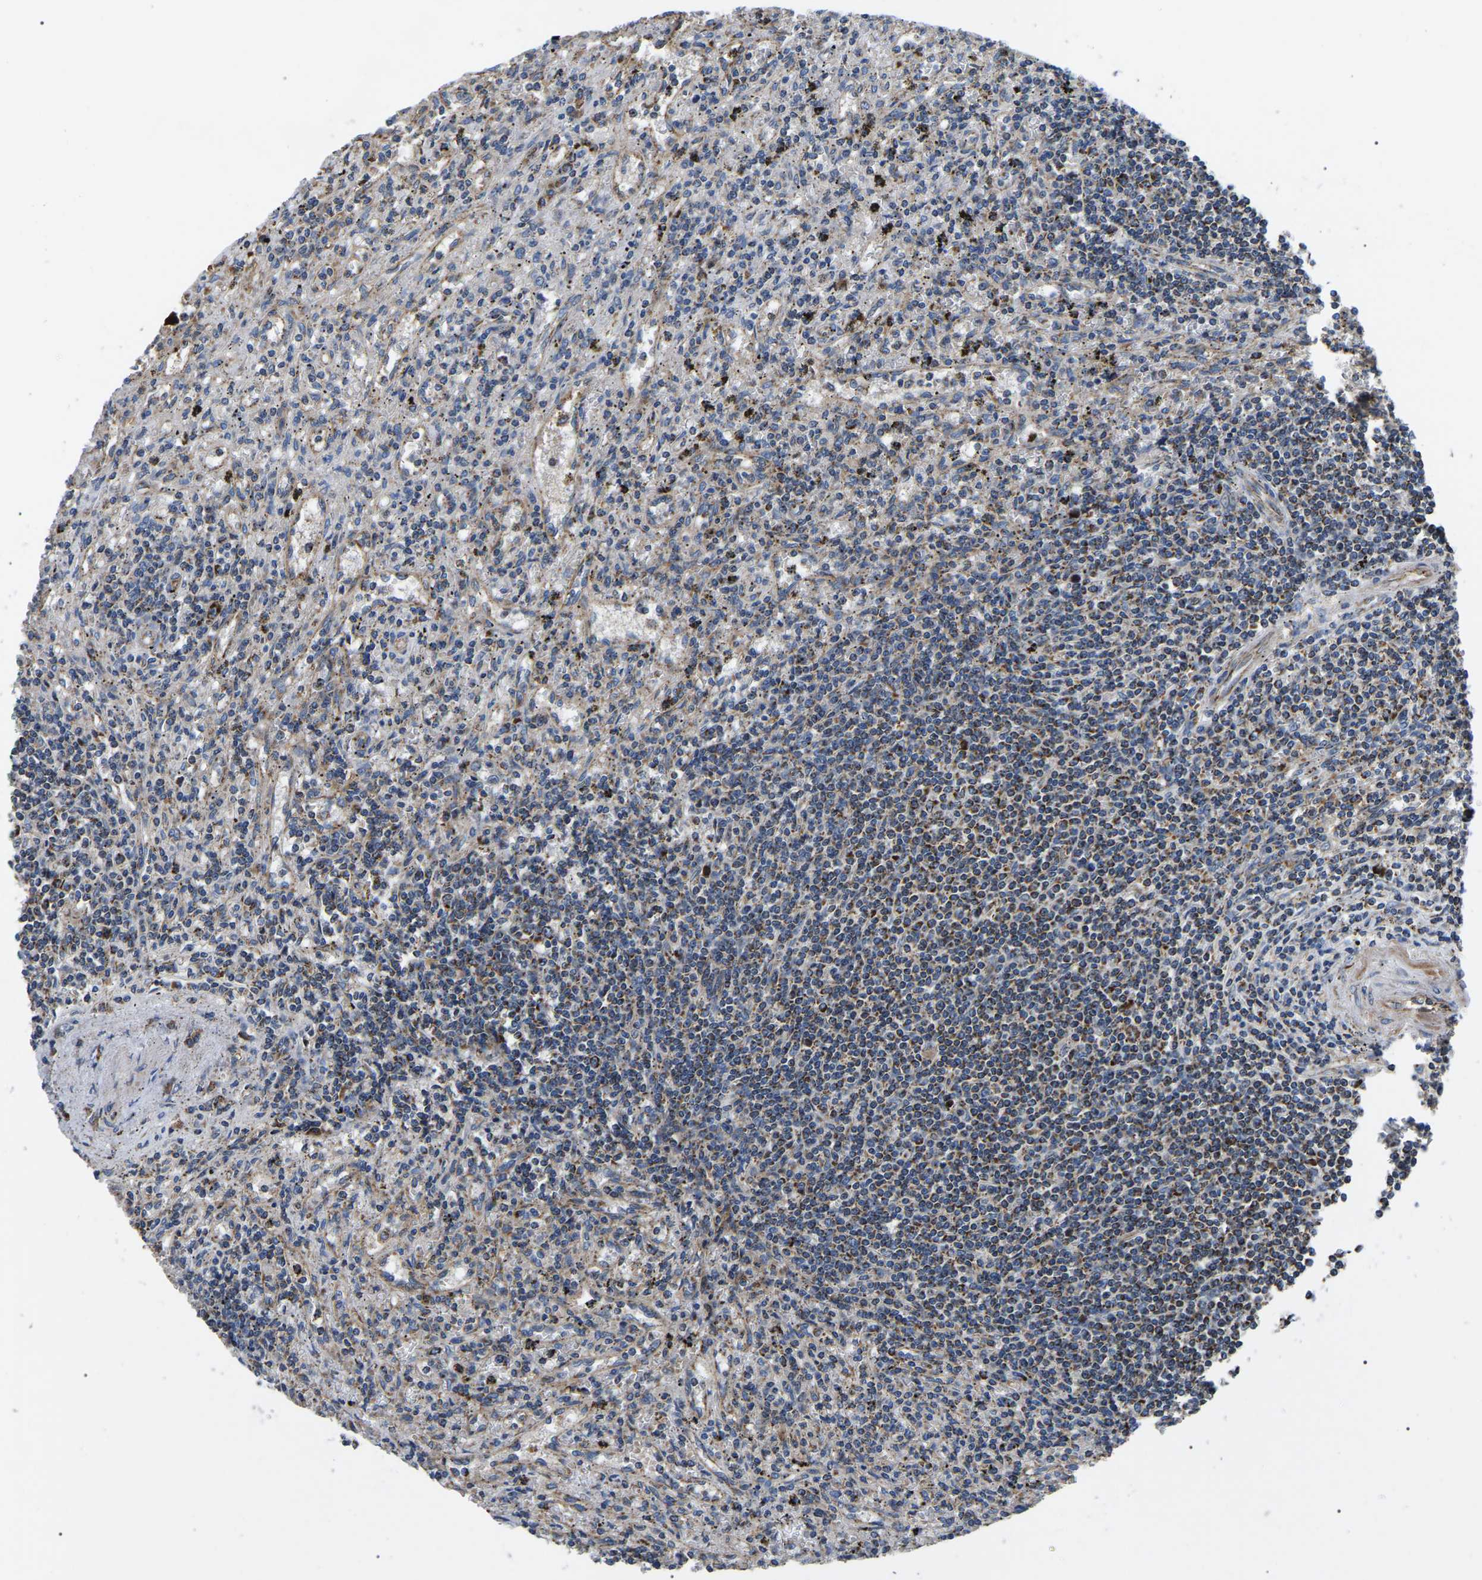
{"staining": {"intensity": "moderate", "quantity": ">75%", "location": "cytoplasmic/membranous"}, "tissue": "lymphoma", "cell_type": "Tumor cells", "image_type": "cancer", "snomed": [{"axis": "morphology", "description": "Malignant lymphoma, non-Hodgkin's type, Low grade"}, {"axis": "topography", "description": "Spleen"}], "caption": "Protein expression analysis of lymphoma demonstrates moderate cytoplasmic/membranous expression in about >75% of tumor cells.", "gene": "PPM1E", "patient": {"sex": "male", "age": 76}}